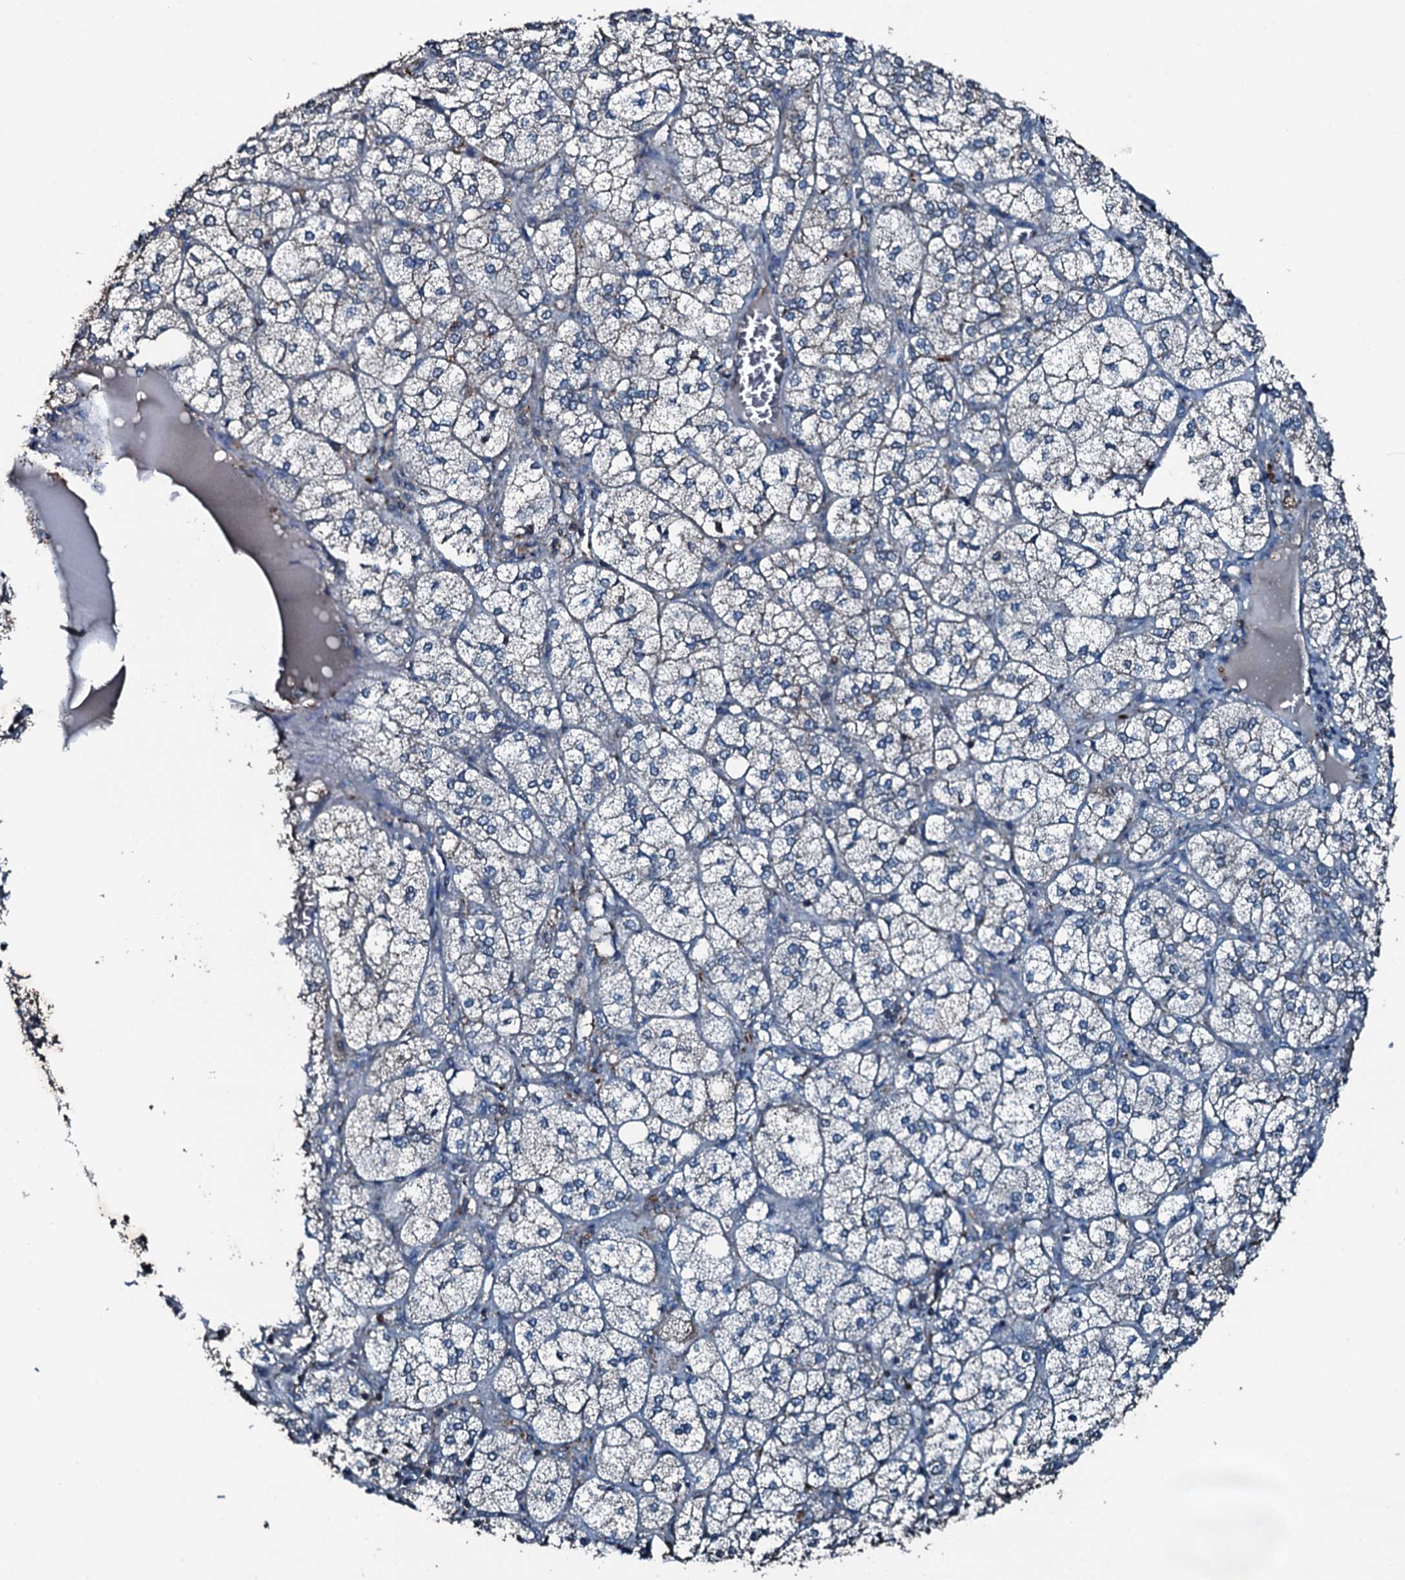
{"staining": {"intensity": "moderate", "quantity": "<25%", "location": "cytoplasmic/membranous"}, "tissue": "adrenal gland", "cell_type": "Glandular cells", "image_type": "normal", "snomed": [{"axis": "morphology", "description": "Normal tissue, NOS"}, {"axis": "topography", "description": "Adrenal gland"}], "caption": "Immunohistochemical staining of benign adrenal gland displays moderate cytoplasmic/membranous protein positivity in about <25% of glandular cells.", "gene": "SLC25A38", "patient": {"sex": "female", "age": 61}}